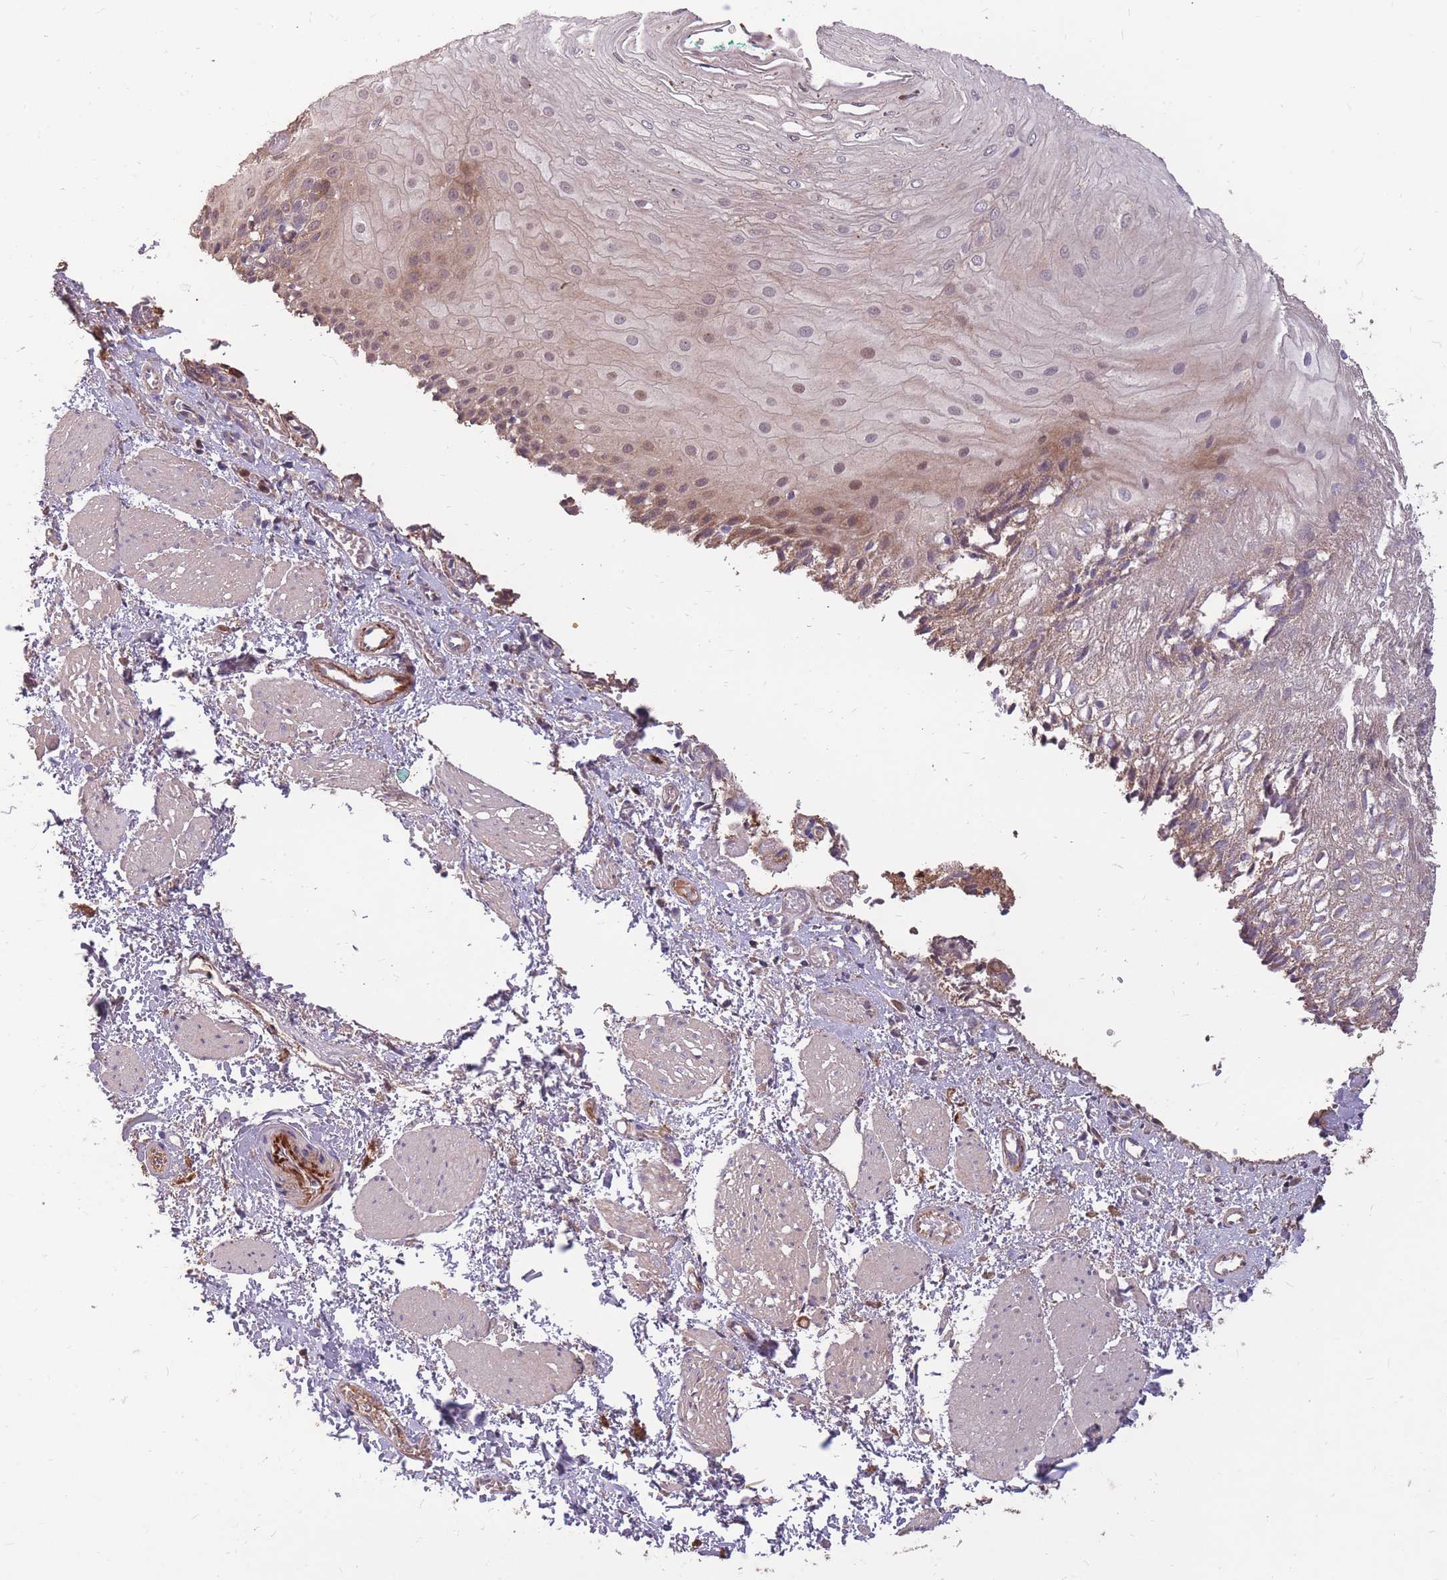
{"staining": {"intensity": "moderate", "quantity": "25%-75%", "location": "cytoplasmic/membranous"}, "tissue": "esophagus", "cell_type": "Squamous epithelial cells", "image_type": "normal", "snomed": [{"axis": "morphology", "description": "Normal tissue, NOS"}, {"axis": "topography", "description": "Esophagus"}], "caption": "An immunohistochemistry photomicrograph of normal tissue is shown. Protein staining in brown labels moderate cytoplasmic/membranous positivity in esophagus within squamous epithelial cells.", "gene": "IGF2BP2", "patient": {"sex": "male", "age": 69}}